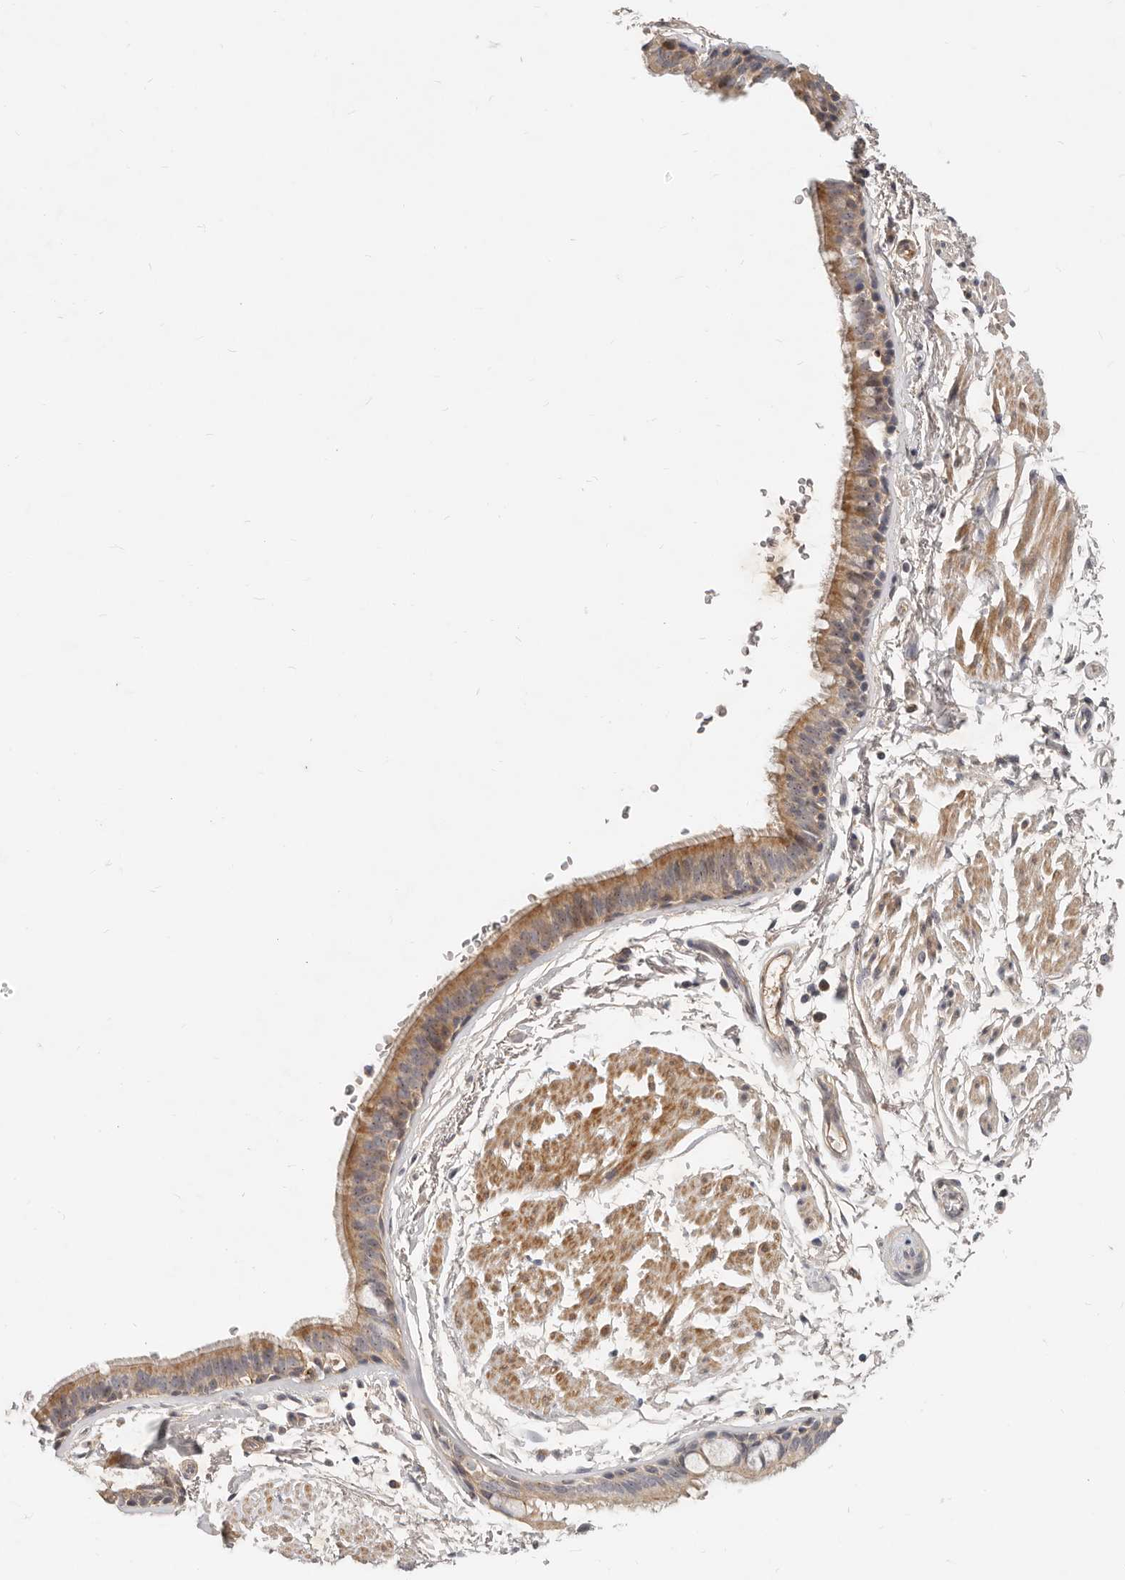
{"staining": {"intensity": "weak", "quantity": ">75%", "location": "cytoplasmic/membranous"}, "tissue": "bronchus", "cell_type": "Respiratory epithelial cells", "image_type": "normal", "snomed": [{"axis": "morphology", "description": "Normal tissue, NOS"}, {"axis": "topography", "description": "Lymph node"}, {"axis": "topography", "description": "Bronchus"}], "caption": "This image exhibits benign bronchus stained with IHC to label a protein in brown. The cytoplasmic/membranous of respiratory epithelial cells show weak positivity for the protein. Nuclei are counter-stained blue.", "gene": "MICALL2", "patient": {"sex": "female", "age": 70}}